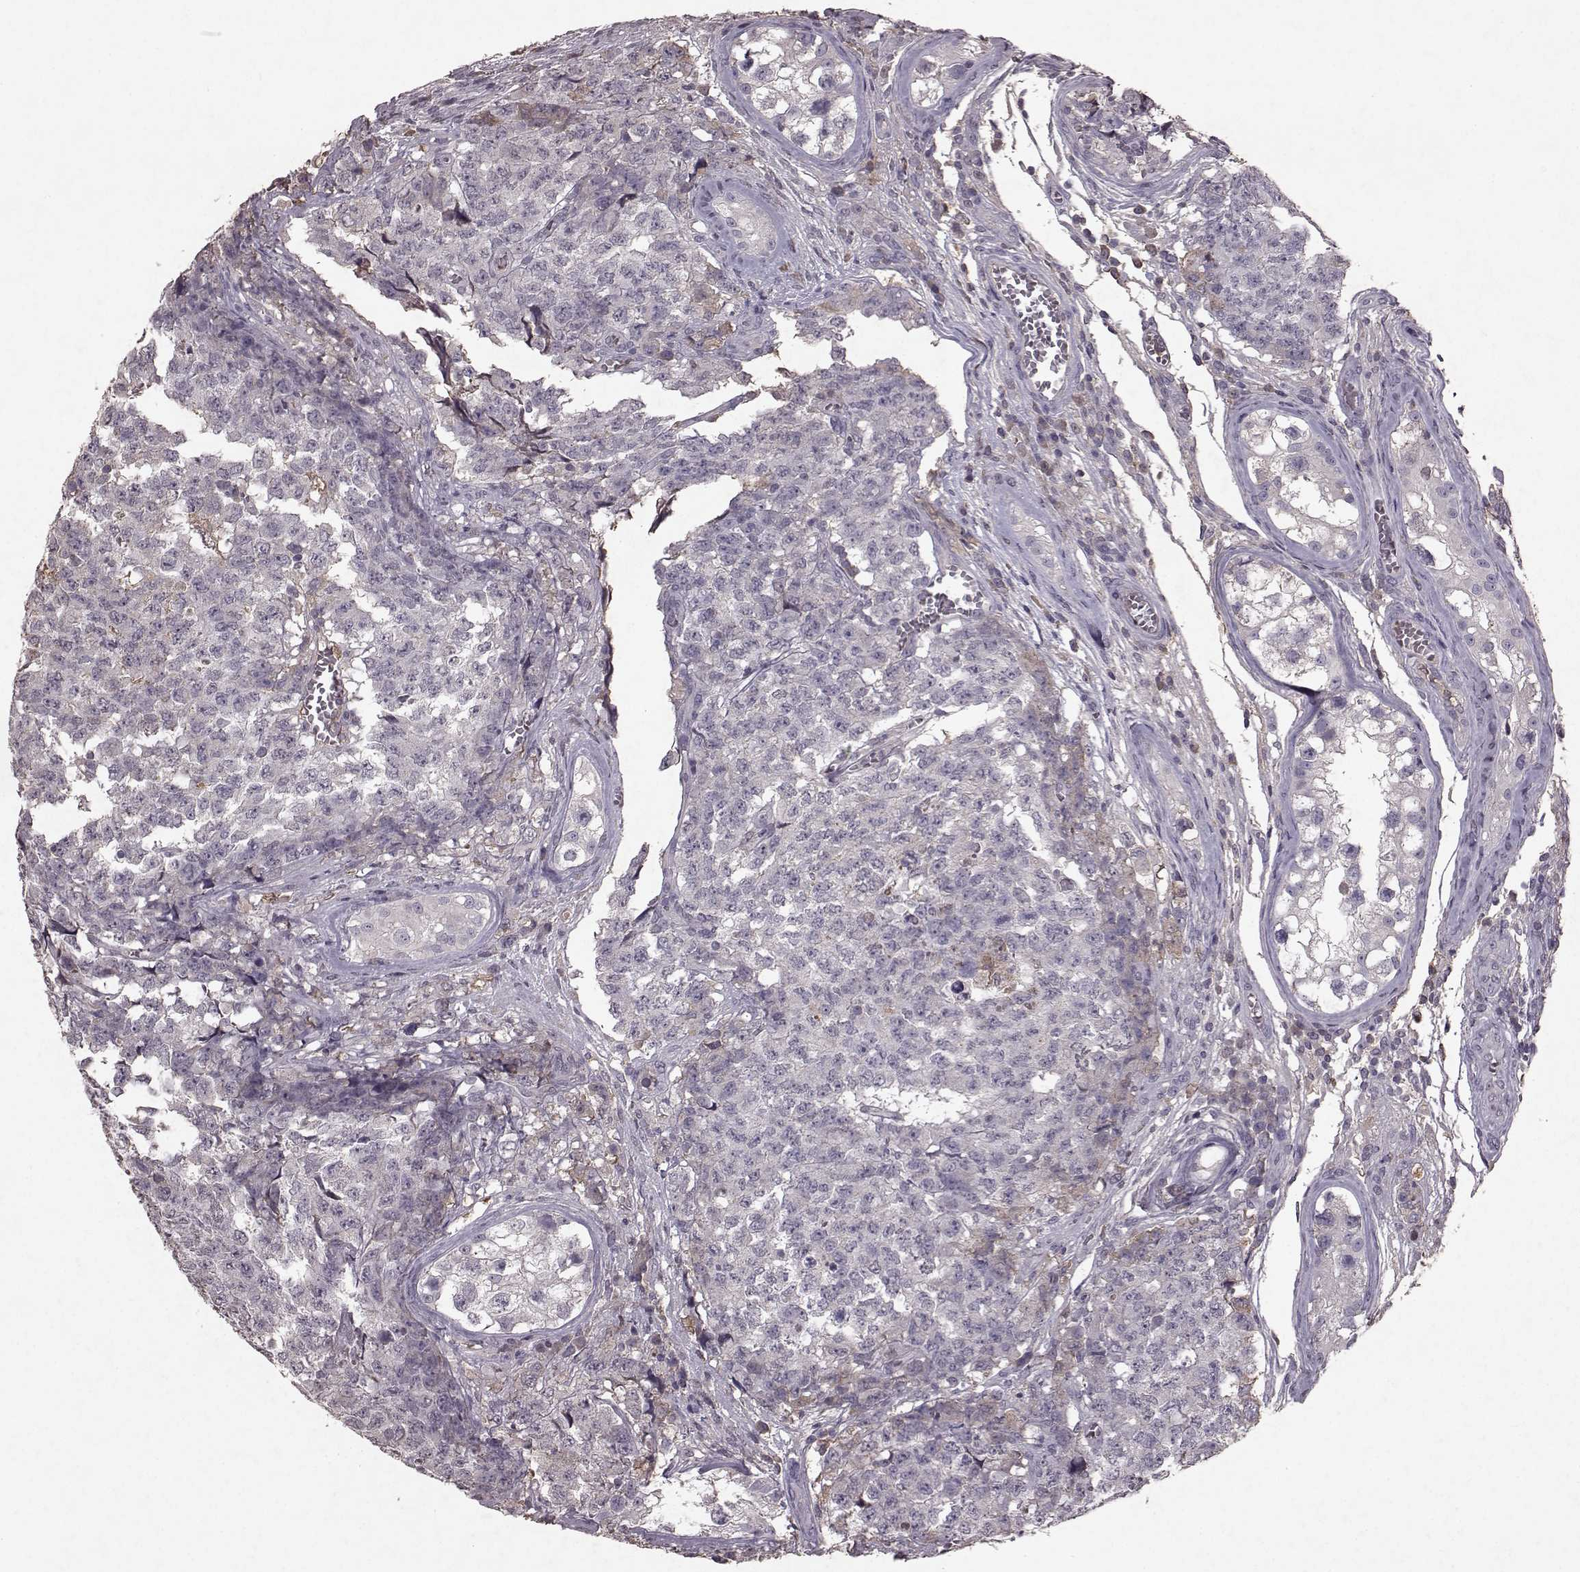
{"staining": {"intensity": "negative", "quantity": "none", "location": "none"}, "tissue": "testis cancer", "cell_type": "Tumor cells", "image_type": "cancer", "snomed": [{"axis": "morphology", "description": "Carcinoma, Embryonal, NOS"}, {"axis": "topography", "description": "Testis"}], "caption": "The immunohistochemistry photomicrograph has no significant staining in tumor cells of testis cancer (embryonal carcinoma) tissue. The staining was performed using DAB to visualize the protein expression in brown, while the nuclei were stained in blue with hematoxylin (Magnification: 20x).", "gene": "FRRS1L", "patient": {"sex": "male", "age": 23}}